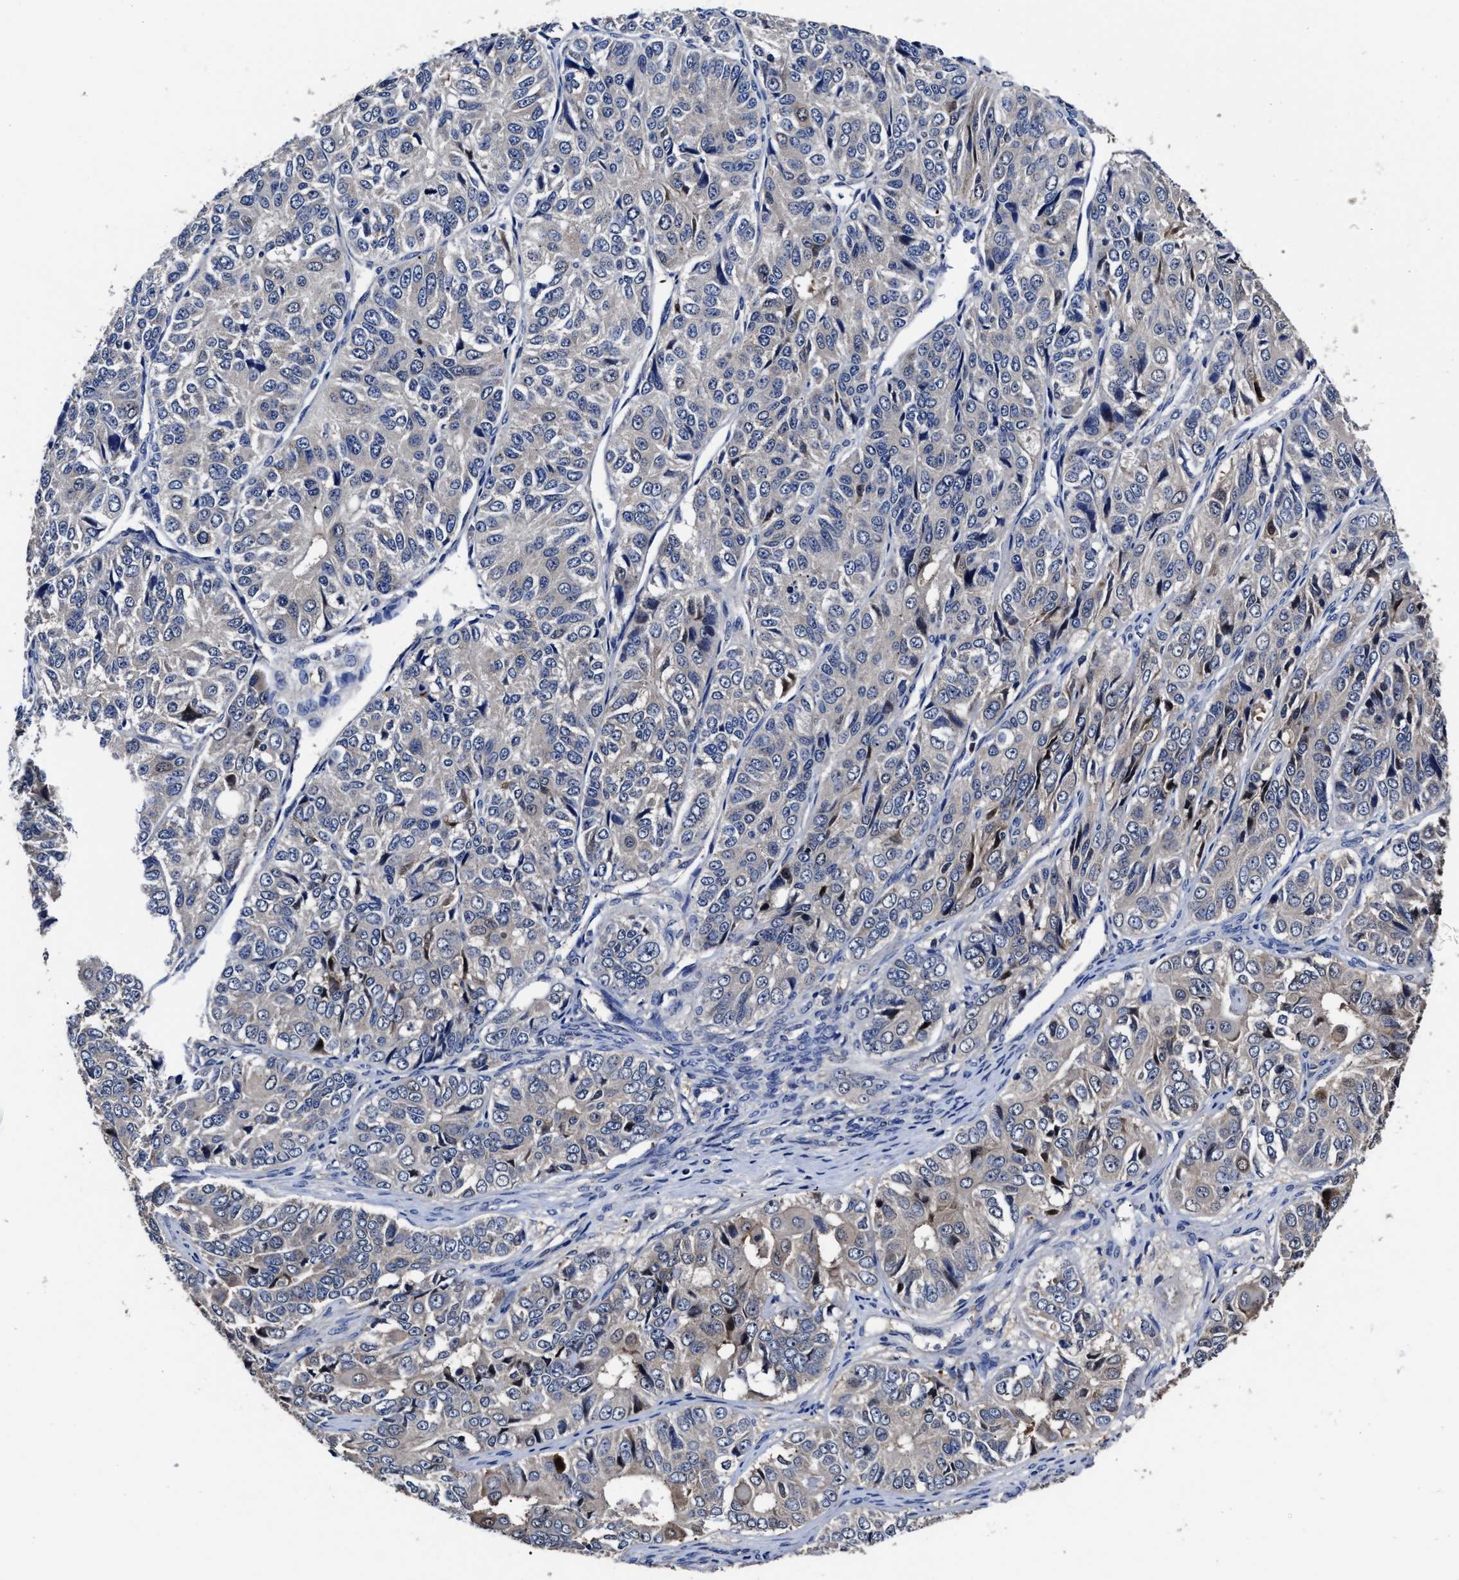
{"staining": {"intensity": "weak", "quantity": "<25%", "location": "cytoplasmic/membranous"}, "tissue": "ovarian cancer", "cell_type": "Tumor cells", "image_type": "cancer", "snomed": [{"axis": "morphology", "description": "Carcinoma, endometroid"}, {"axis": "topography", "description": "Ovary"}], "caption": "The immunohistochemistry (IHC) image has no significant expression in tumor cells of ovarian cancer (endometroid carcinoma) tissue. Brightfield microscopy of IHC stained with DAB (brown) and hematoxylin (blue), captured at high magnification.", "gene": "SOCS5", "patient": {"sex": "female", "age": 51}}